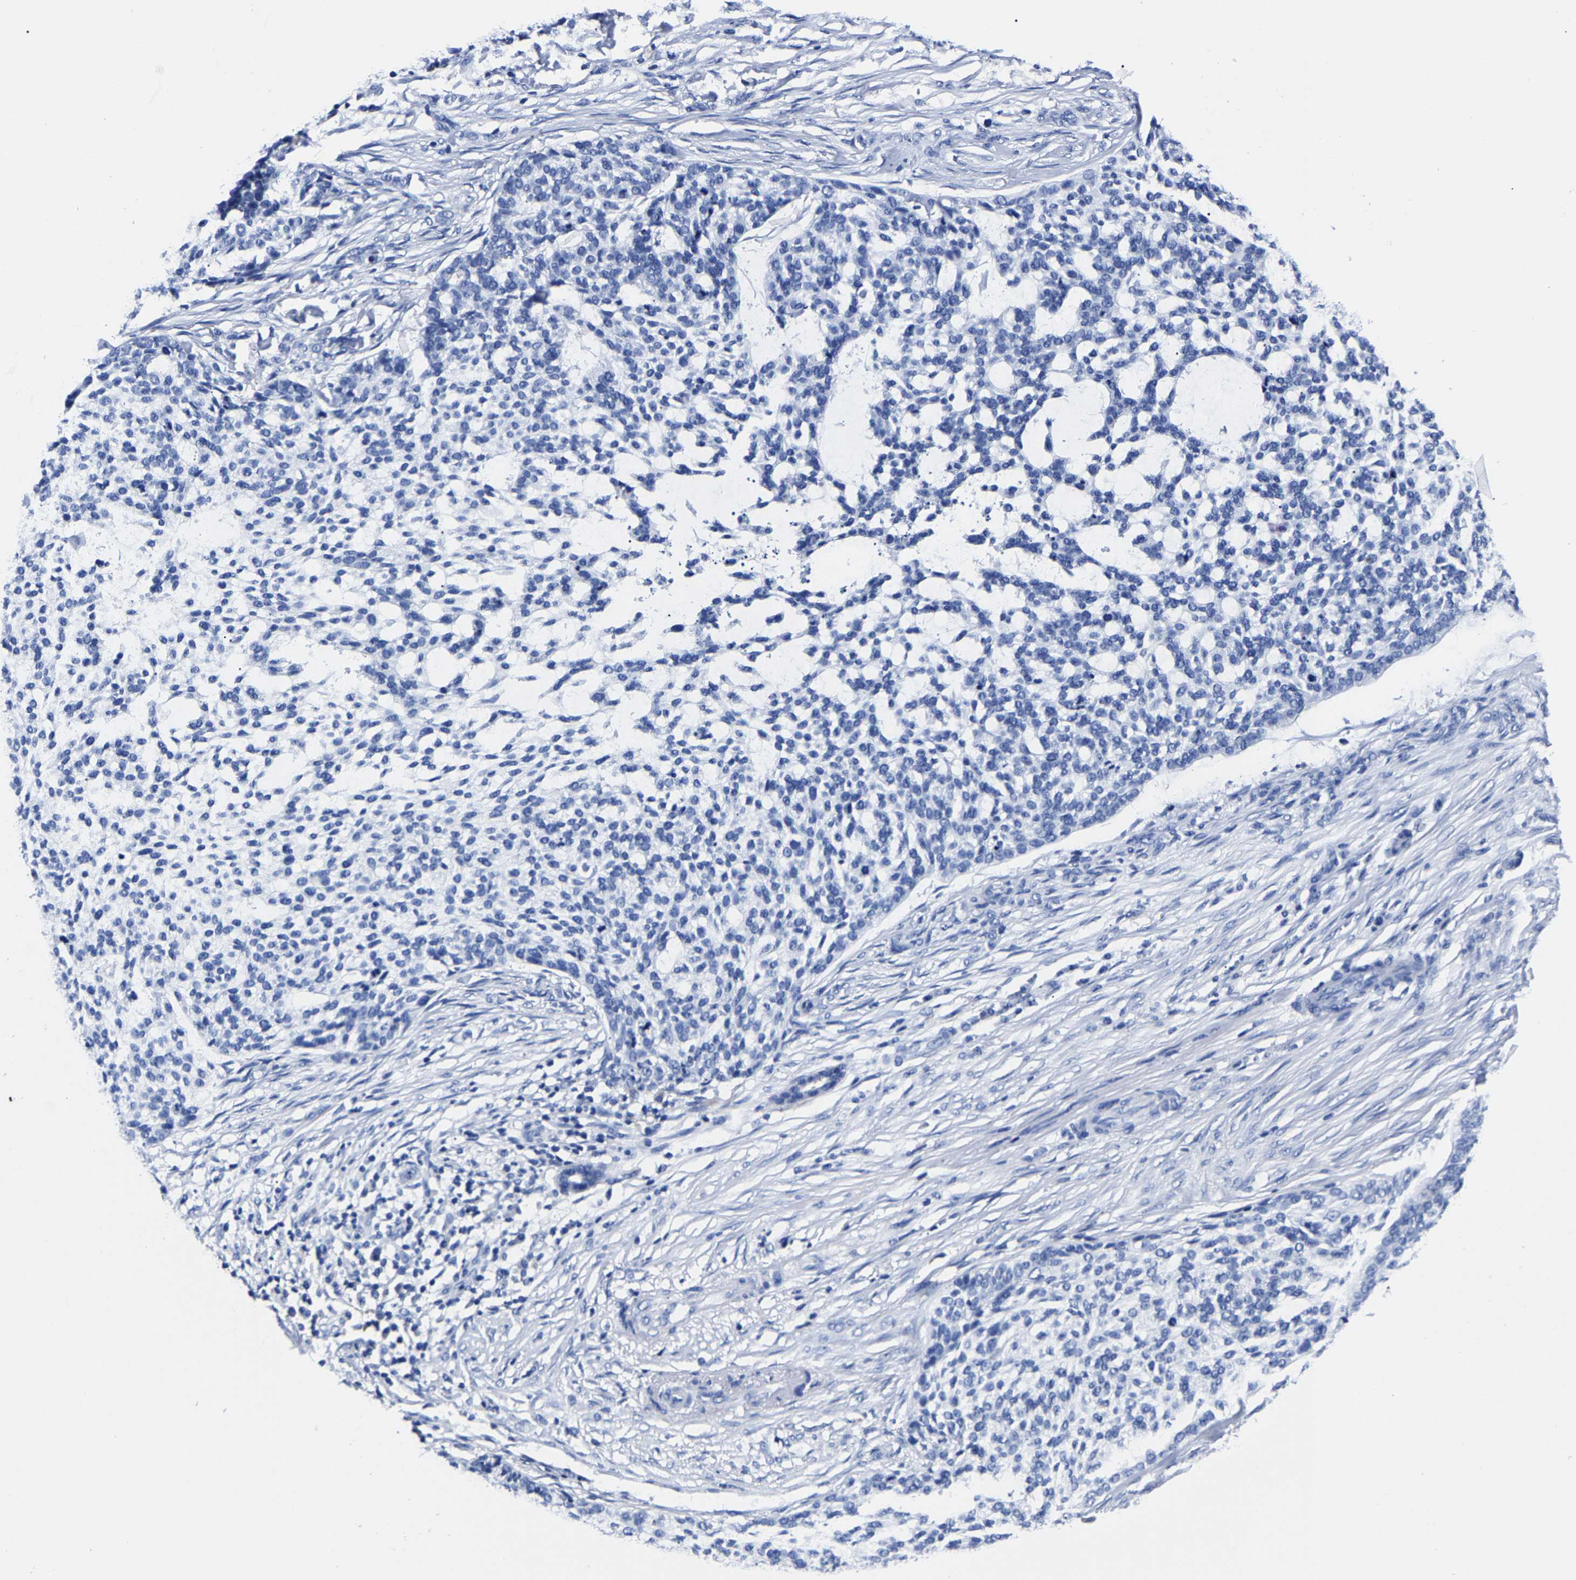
{"staining": {"intensity": "negative", "quantity": "none", "location": "none"}, "tissue": "skin cancer", "cell_type": "Tumor cells", "image_type": "cancer", "snomed": [{"axis": "morphology", "description": "Basal cell carcinoma"}, {"axis": "topography", "description": "Skin"}], "caption": "Human skin basal cell carcinoma stained for a protein using immunohistochemistry (IHC) exhibits no expression in tumor cells.", "gene": "CPA2", "patient": {"sex": "female", "age": 64}}